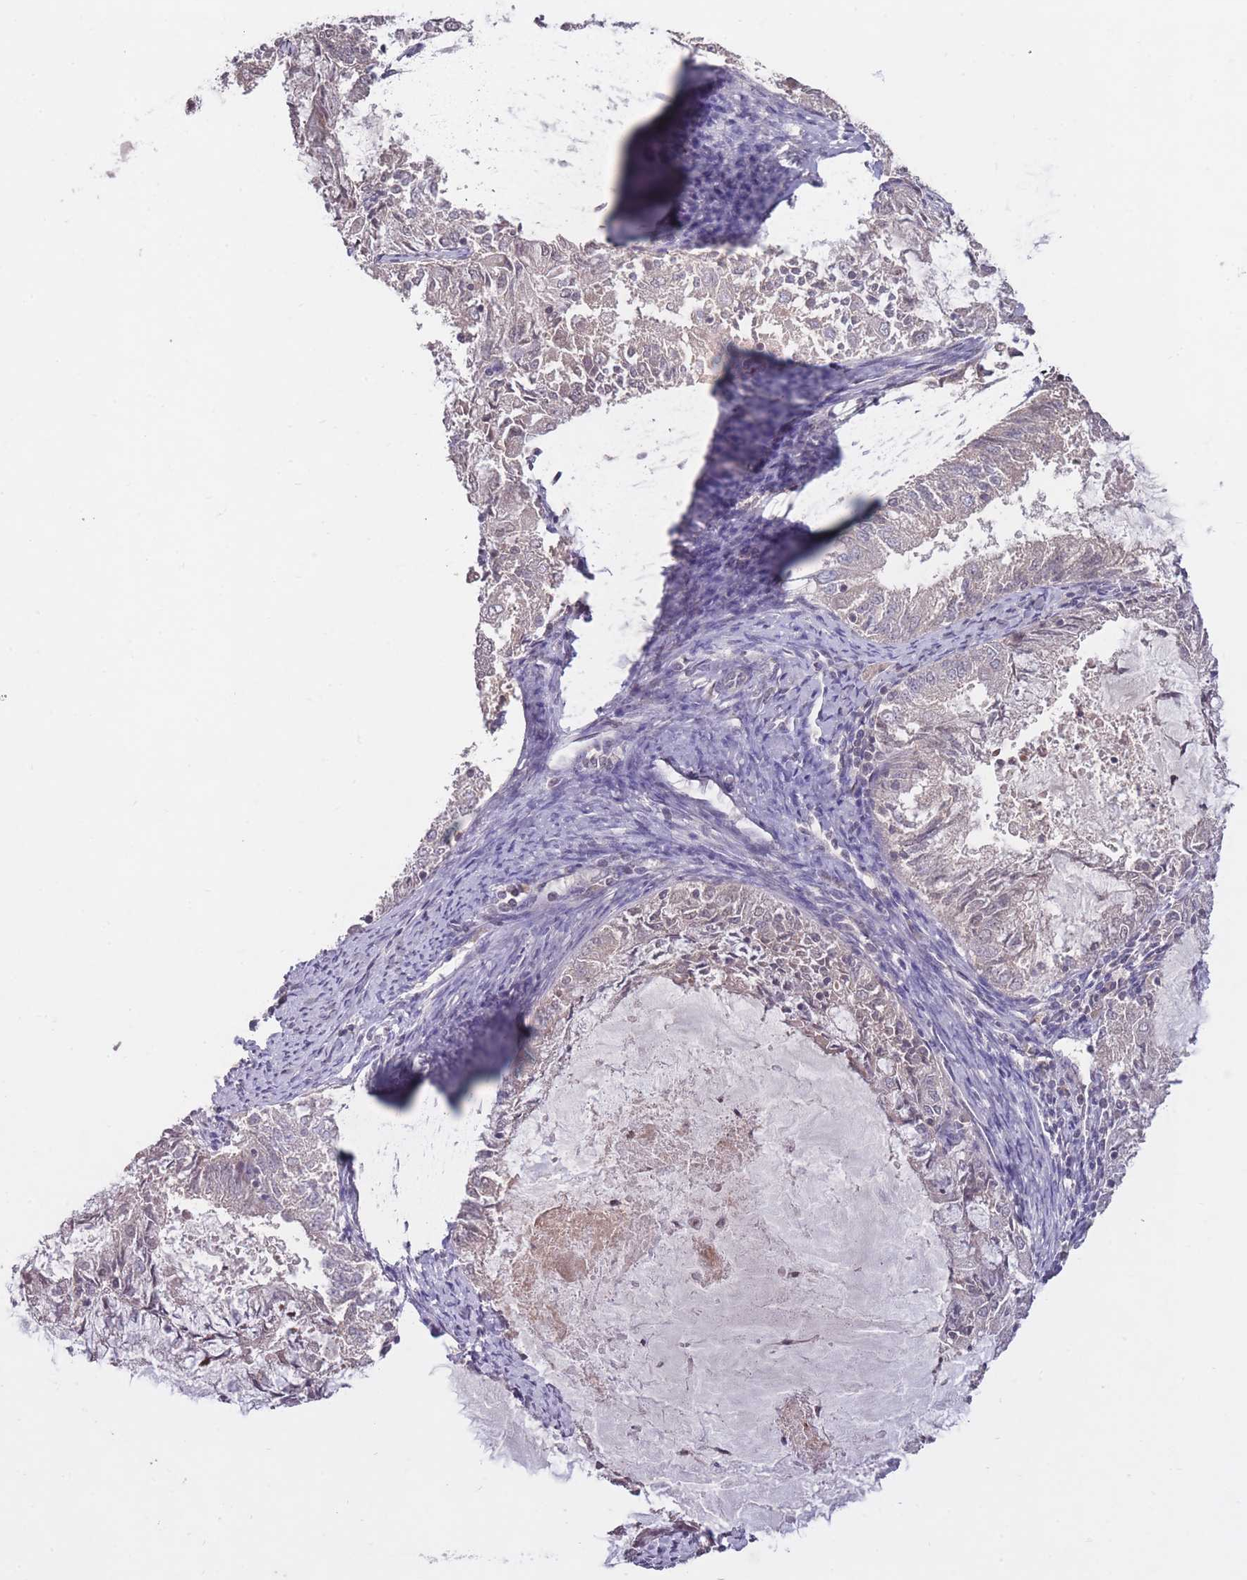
{"staining": {"intensity": "negative", "quantity": "none", "location": "none"}, "tissue": "endometrial cancer", "cell_type": "Tumor cells", "image_type": "cancer", "snomed": [{"axis": "morphology", "description": "Adenocarcinoma, NOS"}, {"axis": "topography", "description": "Endometrium"}], "caption": "Immunohistochemical staining of human endometrial adenocarcinoma shows no significant positivity in tumor cells.", "gene": "ADCYAP1R1", "patient": {"sex": "female", "age": 57}}